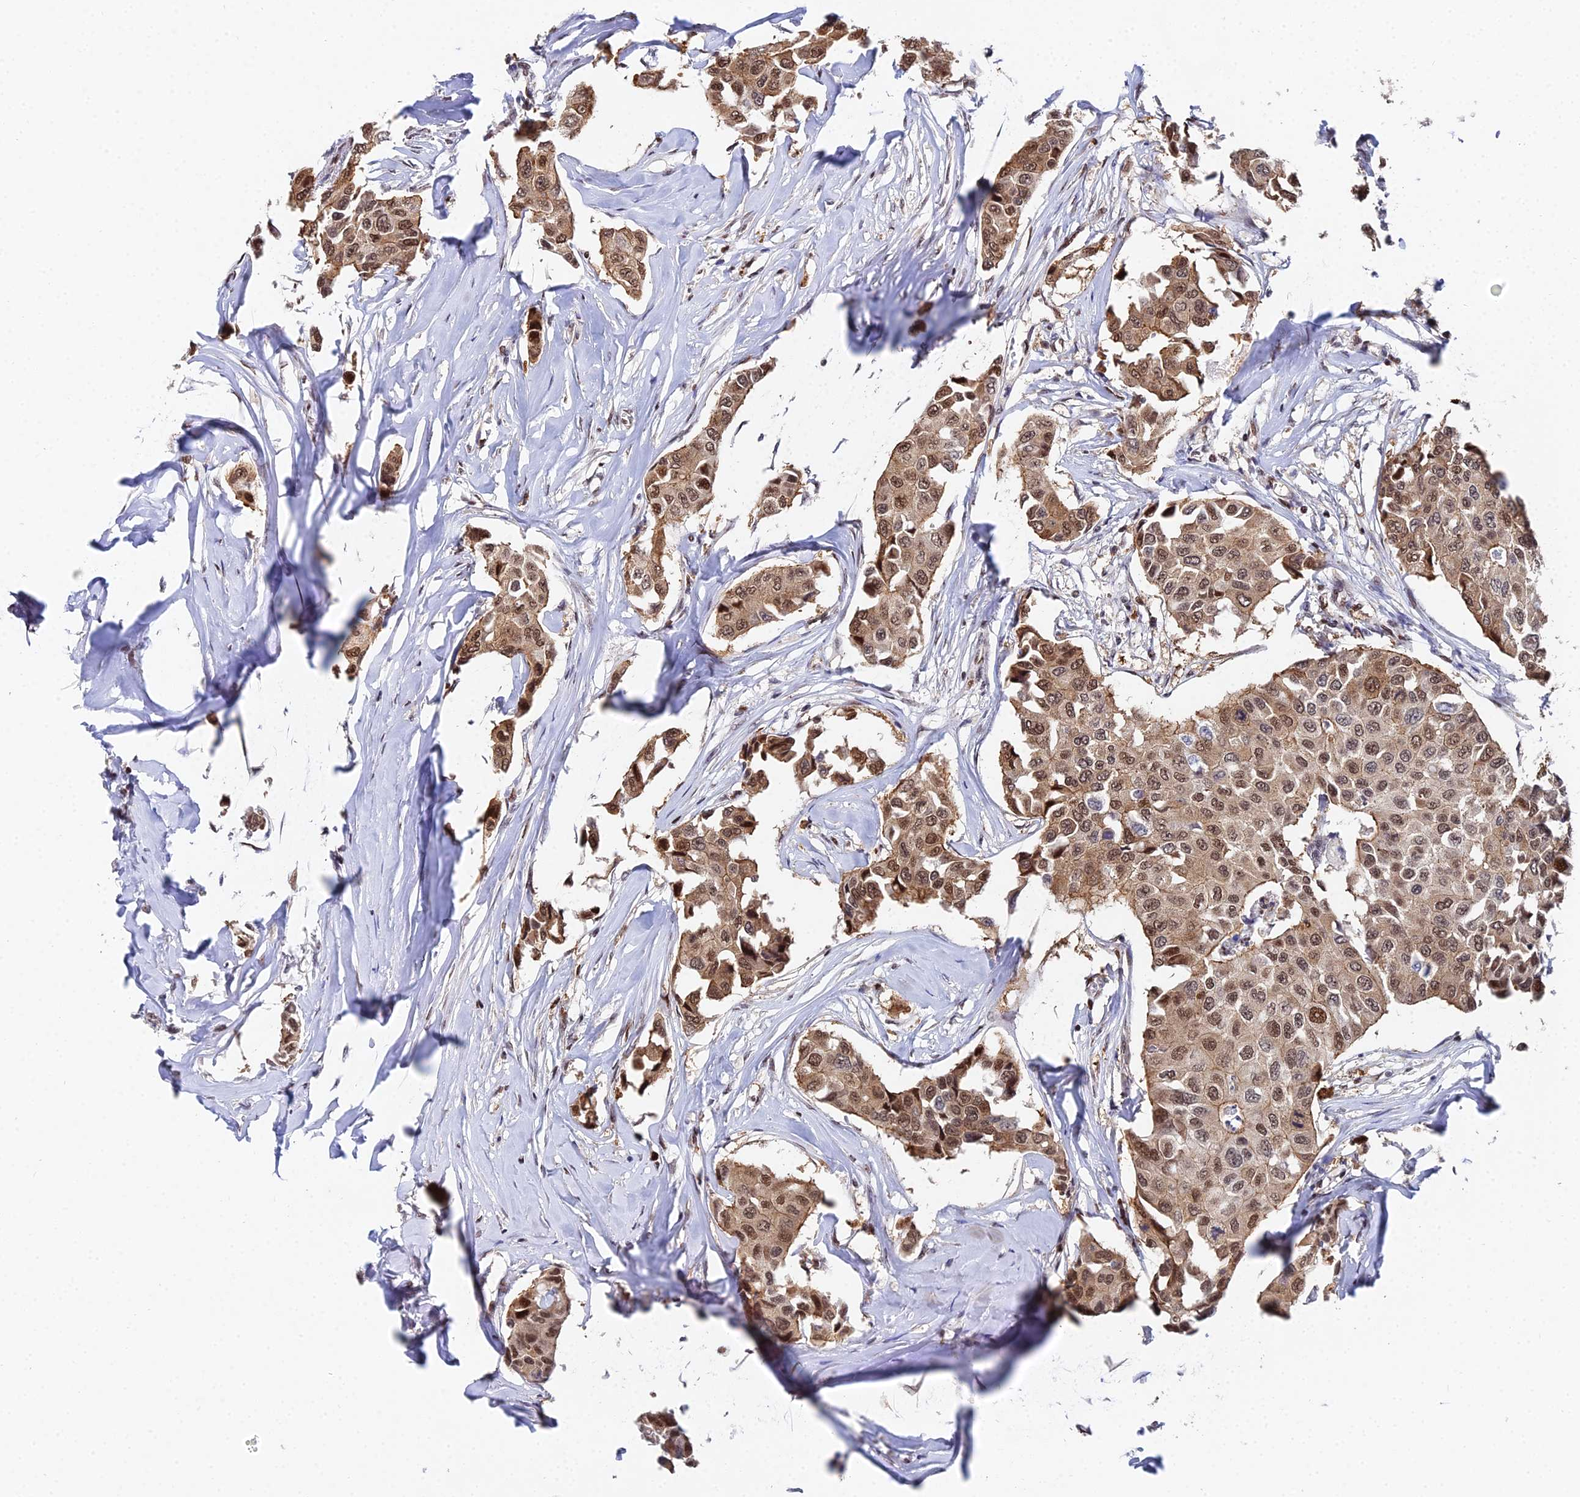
{"staining": {"intensity": "moderate", "quantity": ">75%", "location": "cytoplasmic/membranous,nuclear"}, "tissue": "breast cancer", "cell_type": "Tumor cells", "image_type": "cancer", "snomed": [{"axis": "morphology", "description": "Duct carcinoma"}, {"axis": "topography", "description": "Breast"}], "caption": "A brown stain labels moderate cytoplasmic/membranous and nuclear positivity of a protein in invasive ductal carcinoma (breast) tumor cells. (DAB IHC, brown staining for protein, blue staining for nuclei).", "gene": "TIFA", "patient": {"sex": "female", "age": 80}}